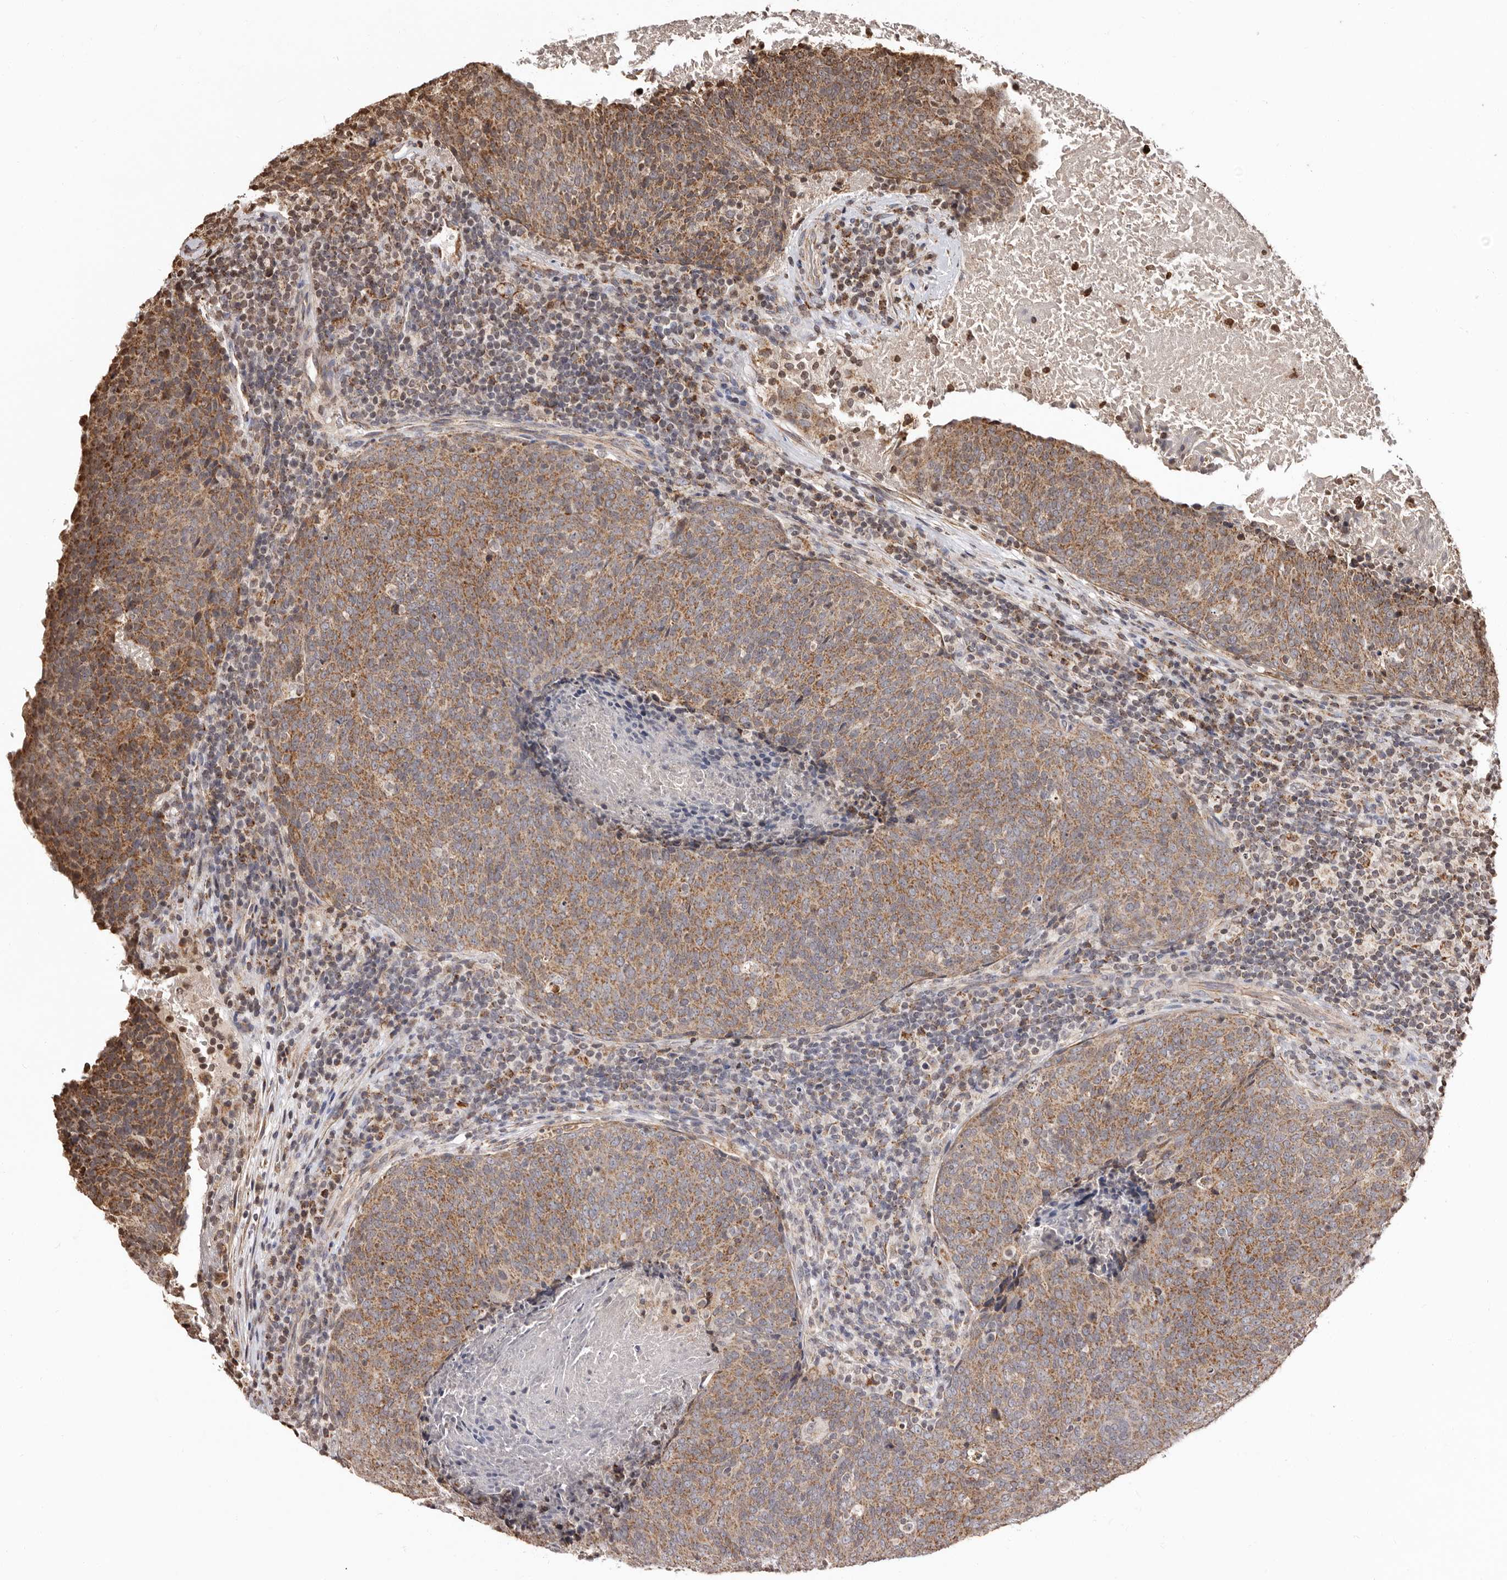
{"staining": {"intensity": "moderate", "quantity": ">75%", "location": "cytoplasmic/membranous"}, "tissue": "head and neck cancer", "cell_type": "Tumor cells", "image_type": "cancer", "snomed": [{"axis": "morphology", "description": "Squamous cell carcinoma, NOS"}, {"axis": "morphology", "description": "Squamous cell carcinoma, metastatic, NOS"}, {"axis": "topography", "description": "Lymph node"}, {"axis": "topography", "description": "Head-Neck"}], "caption": "The image demonstrates a brown stain indicating the presence of a protein in the cytoplasmic/membranous of tumor cells in head and neck metastatic squamous cell carcinoma. (DAB (3,3'-diaminobenzidine) = brown stain, brightfield microscopy at high magnification).", "gene": "CCDC190", "patient": {"sex": "male", "age": 62}}